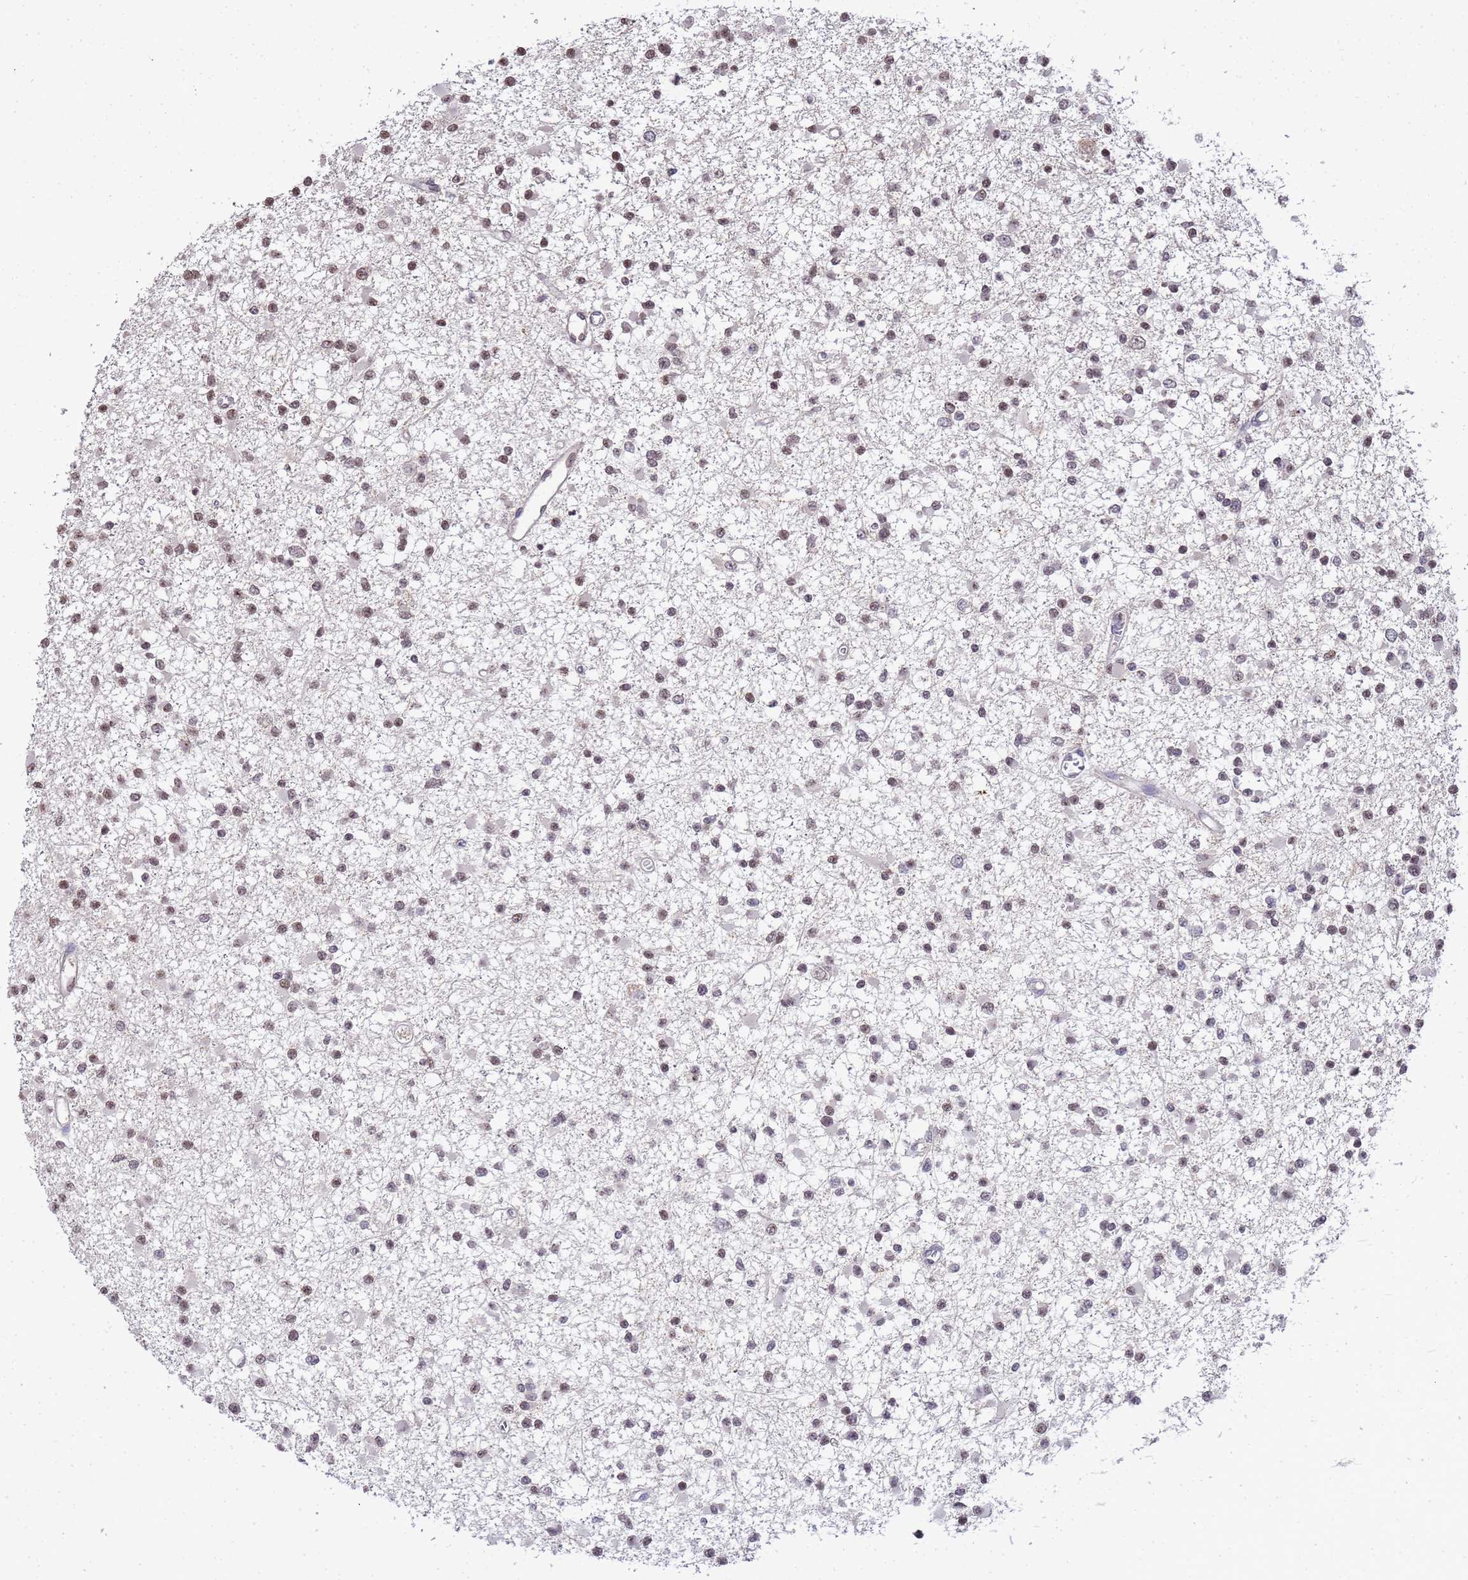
{"staining": {"intensity": "moderate", "quantity": "25%-75%", "location": "nuclear"}, "tissue": "glioma", "cell_type": "Tumor cells", "image_type": "cancer", "snomed": [{"axis": "morphology", "description": "Glioma, malignant, Low grade"}, {"axis": "topography", "description": "Brain"}], "caption": "This is an image of immunohistochemistry (IHC) staining of malignant glioma (low-grade), which shows moderate expression in the nuclear of tumor cells.", "gene": "MYL7", "patient": {"sex": "female", "age": 22}}